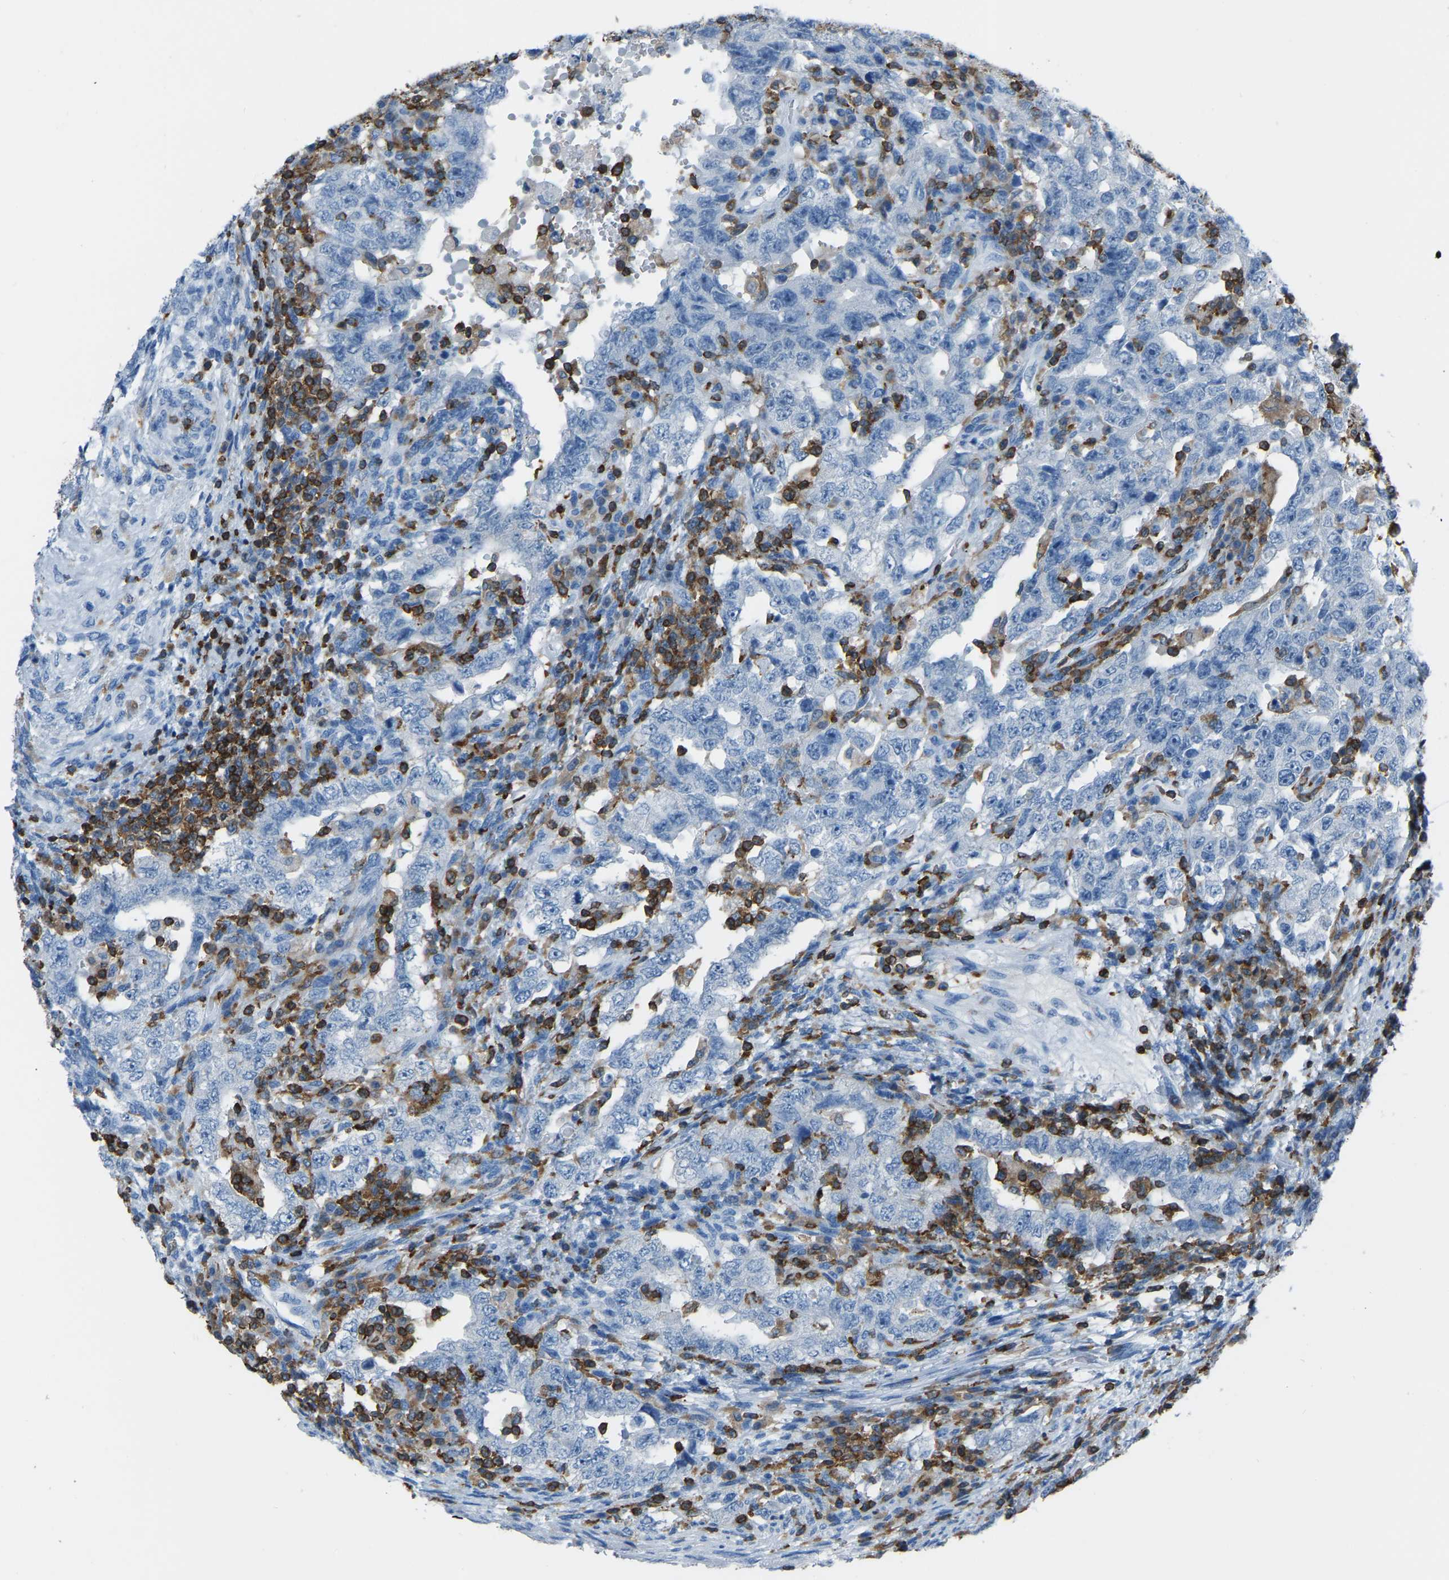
{"staining": {"intensity": "negative", "quantity": "none", "location": "none"}, "tissue": "testis cancer", "cell_type": "Tumor cells", "image_type": "cancer", "snomed": [{"axis": "morphology", "description": "Carcinoma, Embryonal, NOS"}, {"axis": "topography", "description": "Testis"}], "caption": "Immunohistochemical staining of testis embryonal carcinoma shows no significant expression in tumor cells. (DAB (3,3'-diaminobenzidine) IHC visualized using brightfield microscopy, high magnification).", "gene": "ARHGAP45", "patient": {"sex": "male", "age": 26}}